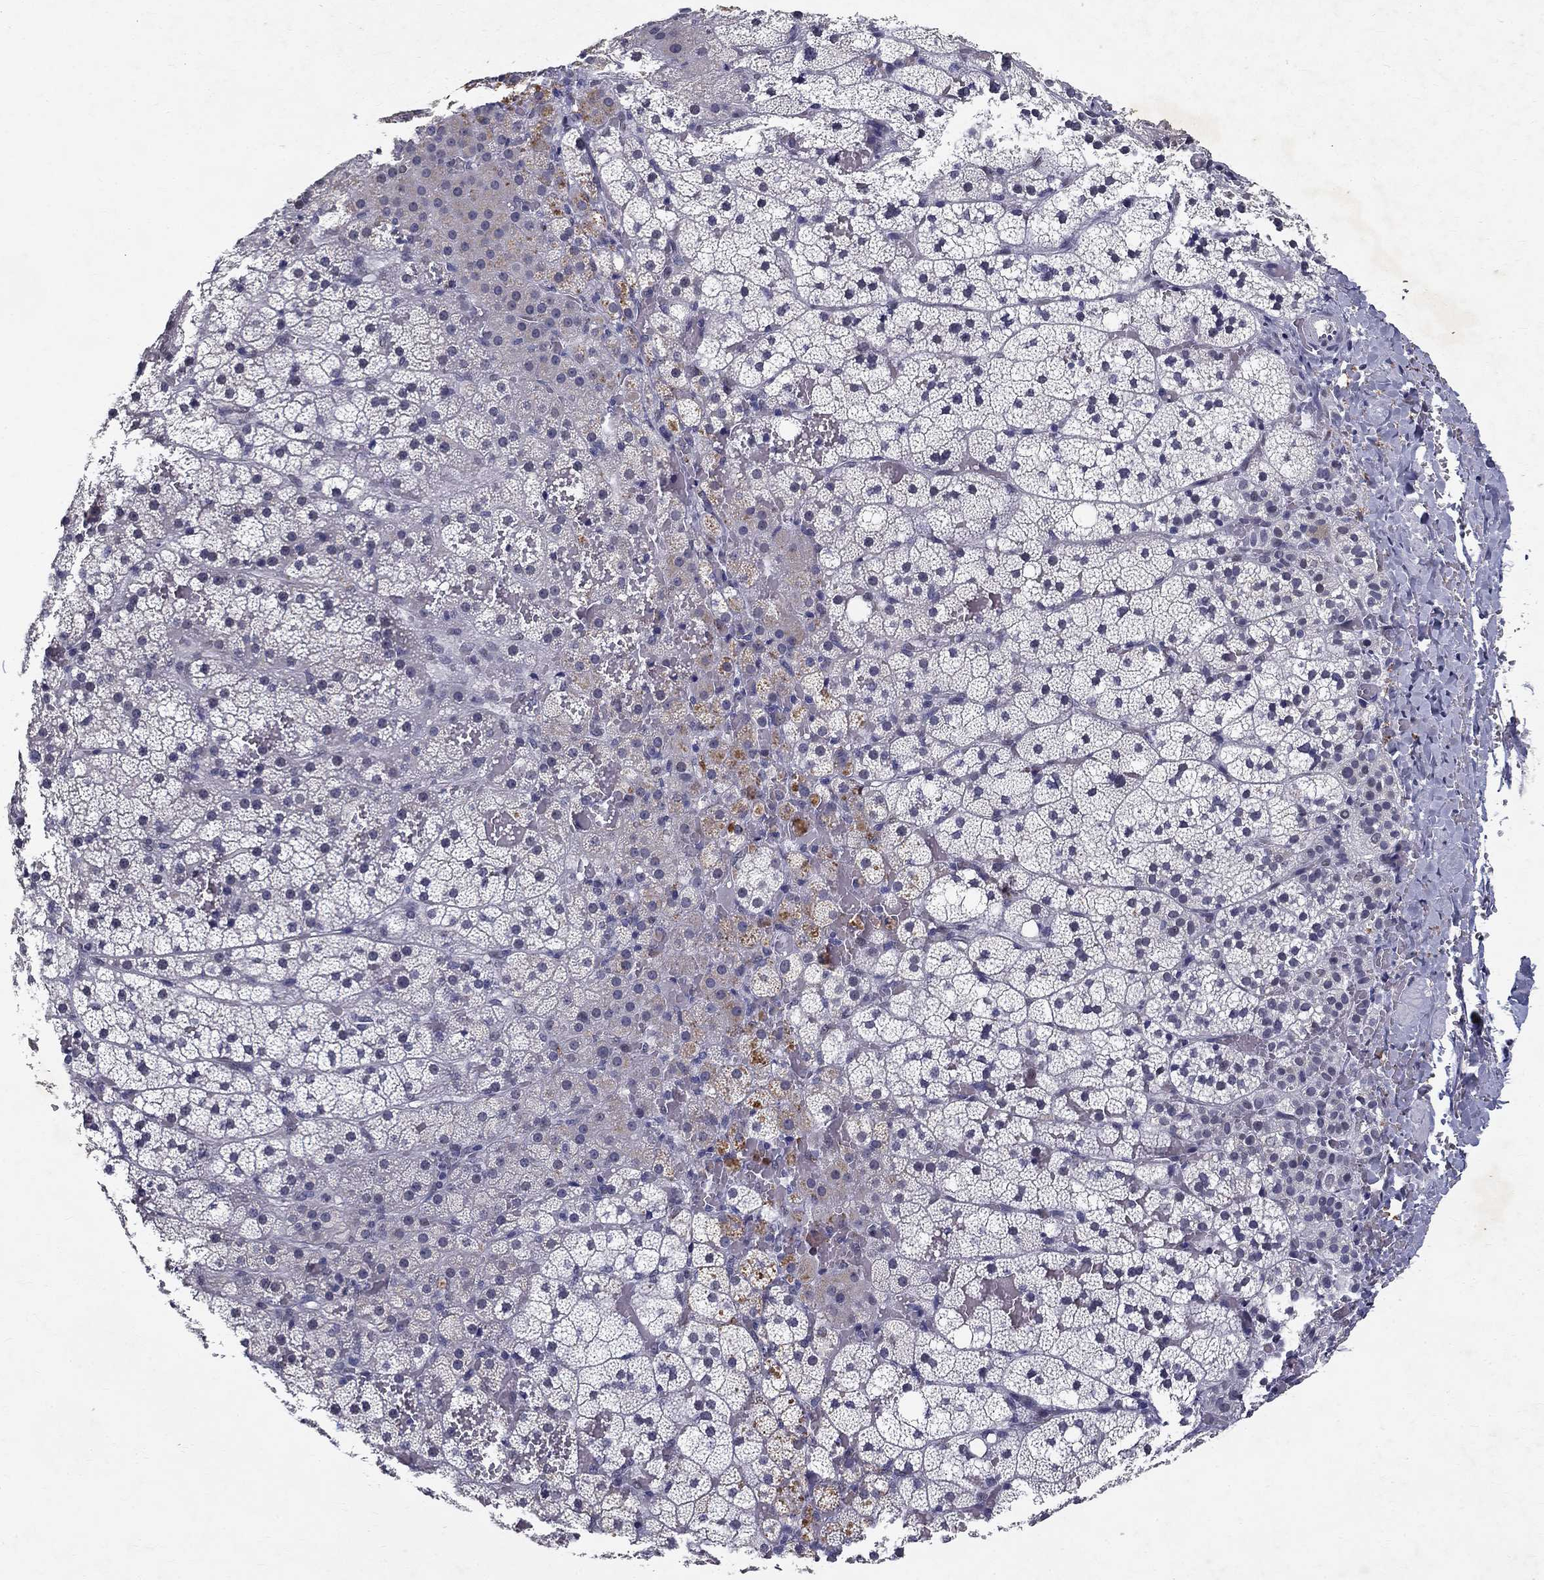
{"staining": {"intensity": "moderate", "quantity": "<25%", "location": "cytoplasmic/membranous"}, "tissue": "adrenal gland", "cell_type": "Glandular cells", "image_type": "normal", "snomed": [{"axis": "morphology", "description": "Normal tissue, NOS"}, {"axis": "topography", "description": "Adrenal gland"}], "caption": "DAB immunohistochemical staining of normal human adrenal gland exhibits moderate cytoplasmic/membranous protein positivity in about <25% of glandular cells. (Stains: DAB (3,3'-diaminobenzidine) in brown, nuclei in blue, Microscopy: brightfield microscopy at high magnification).", "gene": "RBFOX1", "patient": {"sex": "male", "age": 53}}